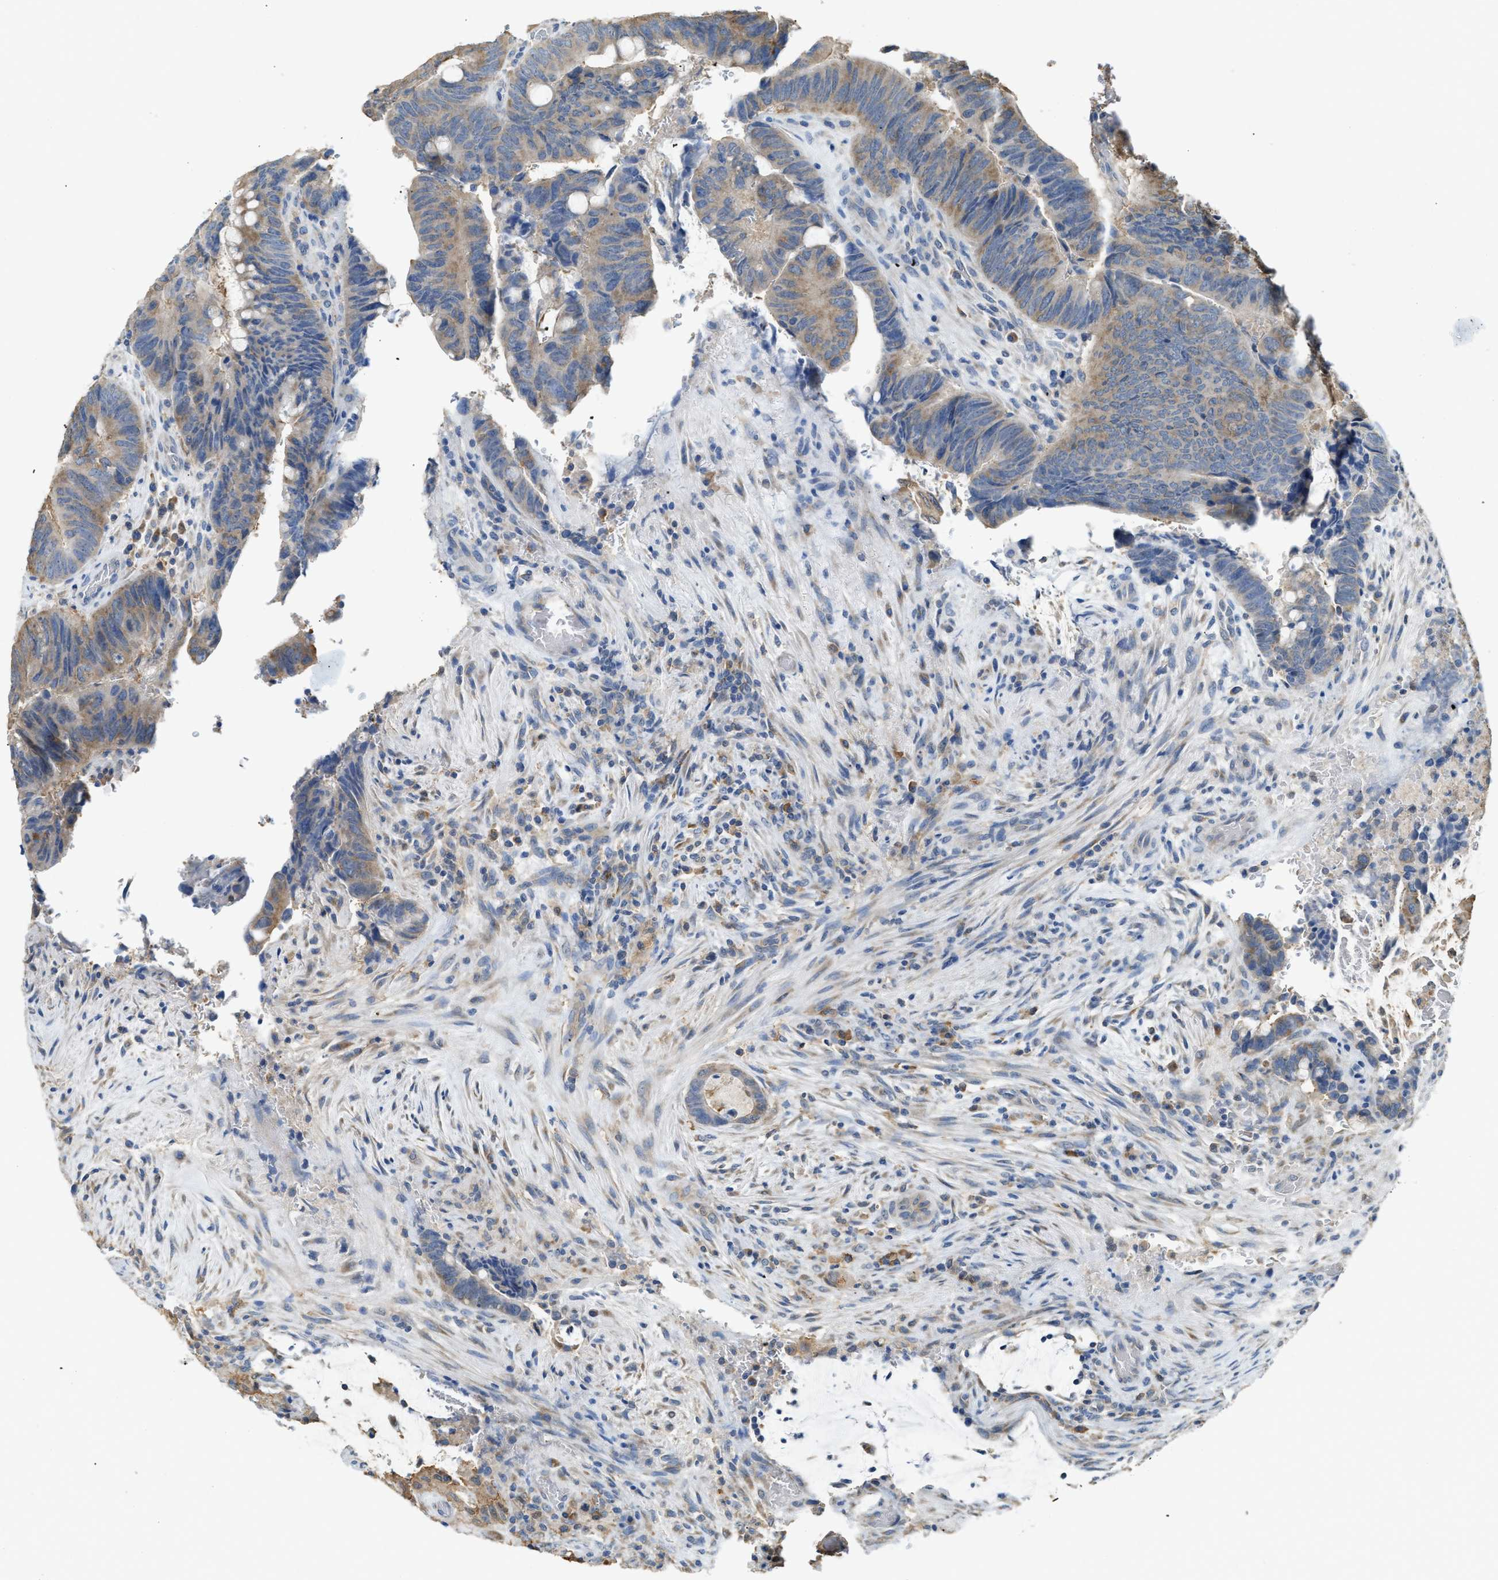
{"staining": {"intensity": "moderate", "quantity": ">75%", "location": "cytoplasmic/membranous"}, "tissue": "colorectal cancer", "cell_type": "Tumor cells", "image_type": "cancer", "snomed": [{"axis": "morphology", "description": "Normal tissue, NOS"}, {"axis": "morphology", "description": "Adenocarcinoma, NOS"}, {"axis": "topography", "description": "Rectum"}, {"axis": "topography", "description": "Peripheral nerve tissue"}], "caption": "A photomicrograph showing moderate cytoplasmic/membranous positivity in approximately >75% of tumor cells in colorectal adenocarcinoma, as visualized by brown immunohistochemical staining.", "gene": "GCN1", "patient": {"sex": "male", "age": 92}}